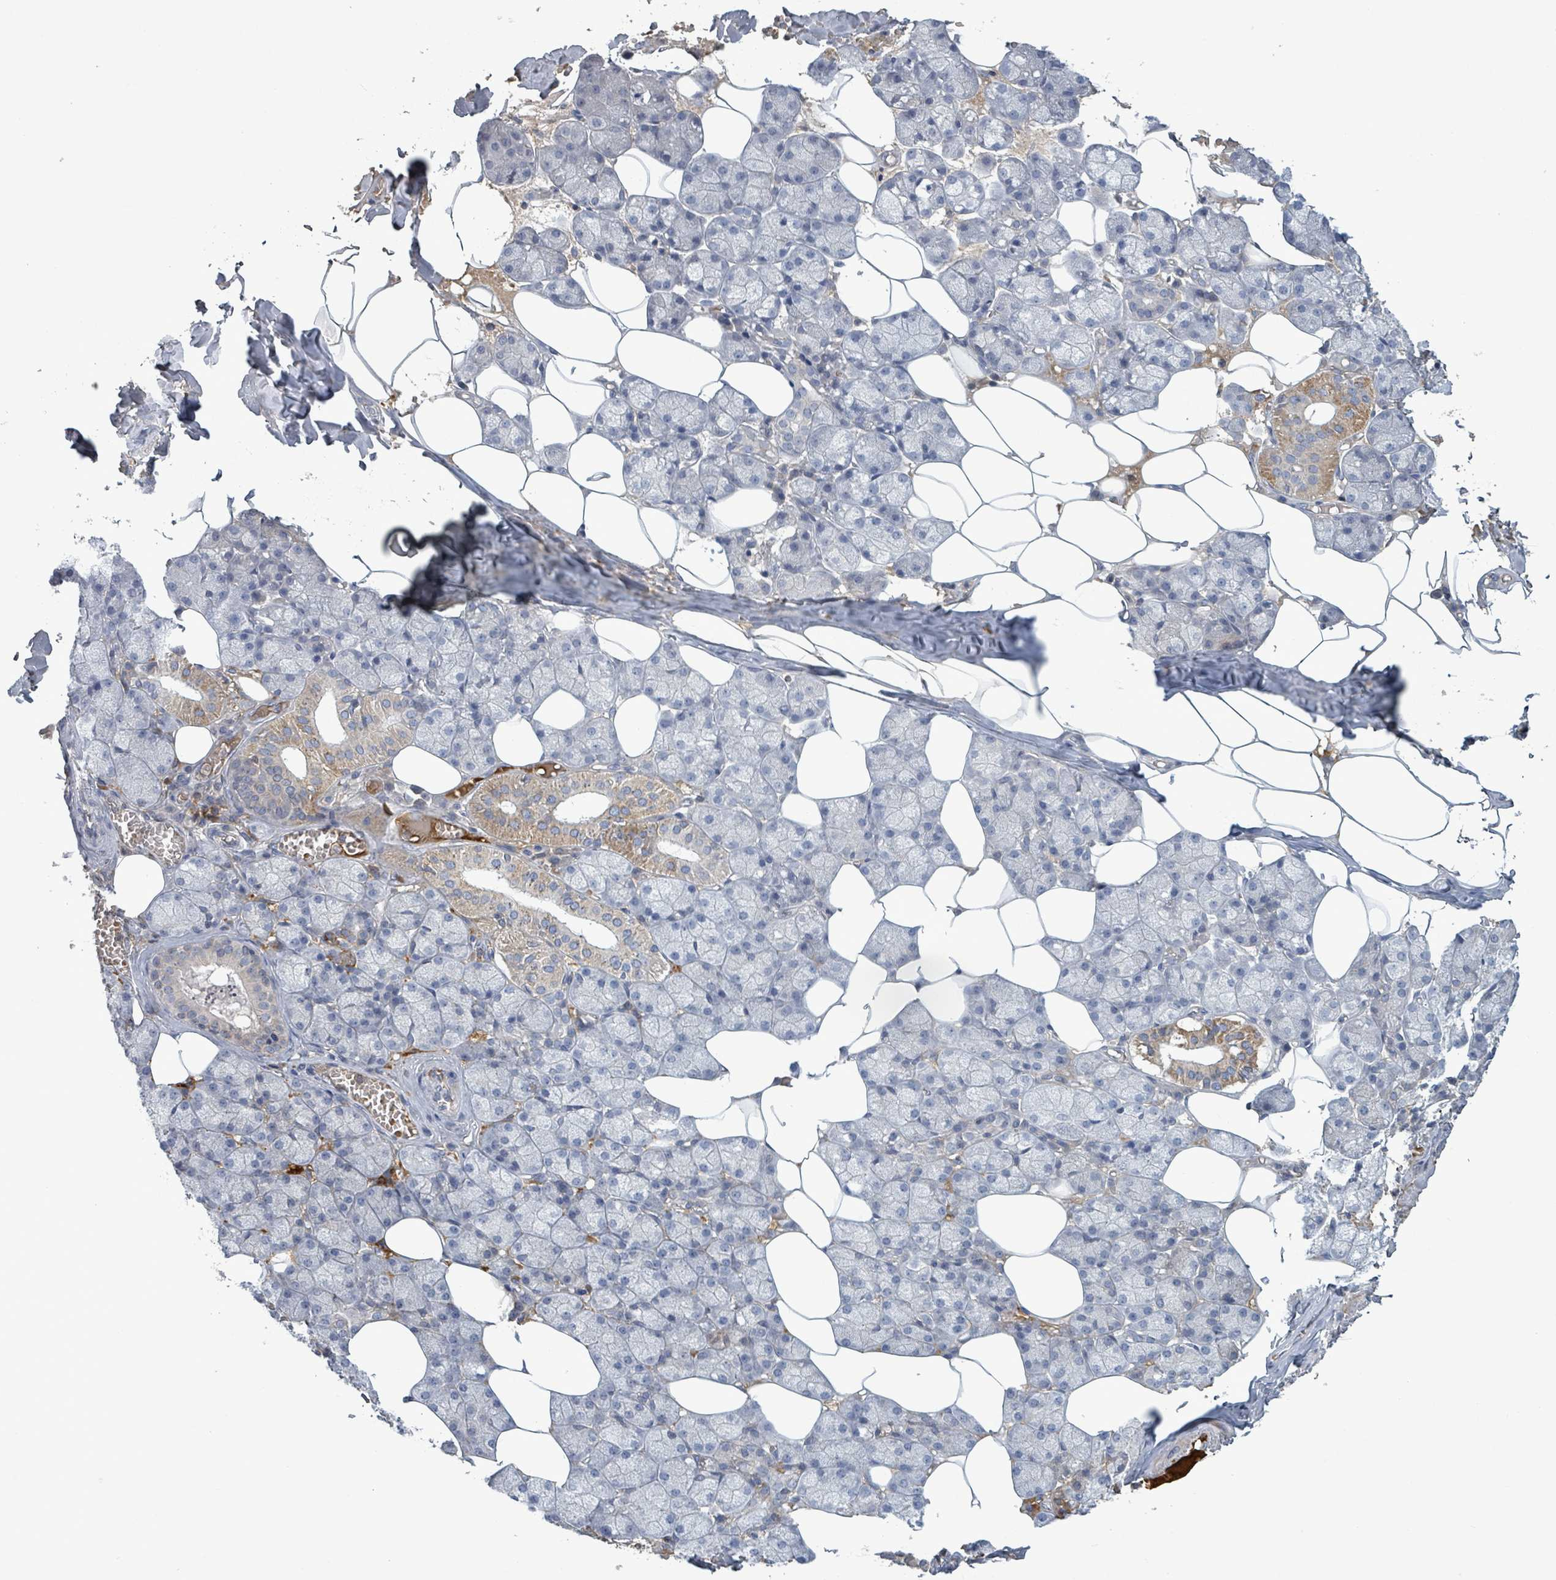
{"staining": {"intensity": "moderate", "quantity": "<25%", "location": "cytoplasmic/membranous"}, "tissue": "salivary gland", "cell_type": "Glandular cells", "image_type": "normal", "snomed": [{"axis": "morphology", "description": "Normal tissue, NOS"}, {"axis": "topography", "description": "Salivary gland"}], "caption": "Protein staining demonstrates moderate cytoplasmic/membranous staining in approximately <25% of glandular cells in unremarkable salivary gland. Immunohistochemistry (ihc) stains the protein of interest in brown and the nuclei are stained blue.", "gene": "GRM8", "patient": {"sex": "male", "age": 62}}